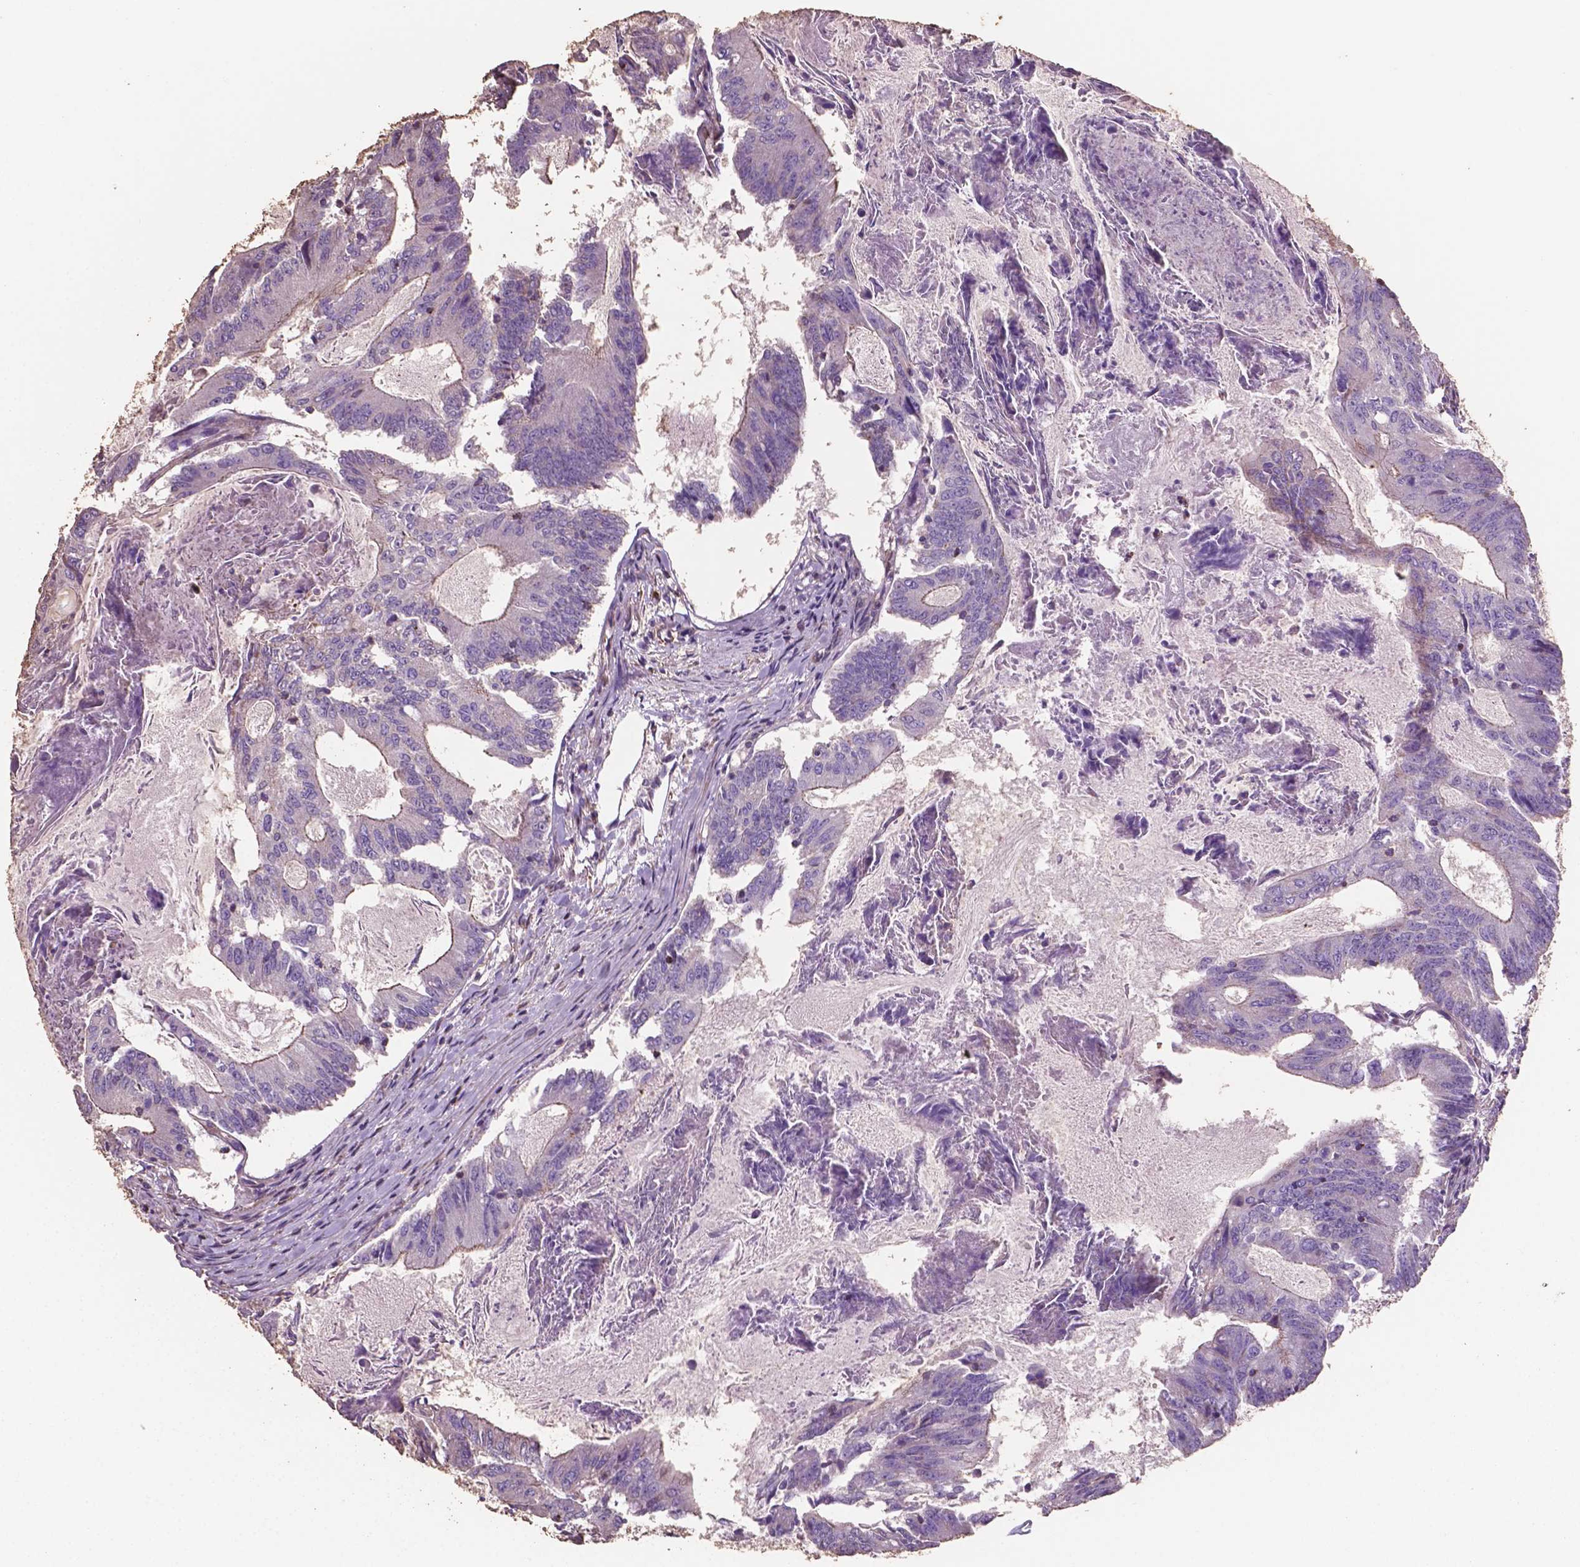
{"staining": {"intensity": "weak", "quantity": "<25%", "location": "cytoplasmic/membranous"}, "tissue": "colorectal cancer", "cell_type": "Tumor cells", "image_type": "cancer", "snomed": [{"axis": "morphology", "description": "Adenocarcinoma, NOS"}, {"axis": "topography", "description": "Colon"}], "caption": "An image of colorectal adenocarcinoma stained for a protein demonstrates no brown staining in tumor cells.", "gene": "COMMD4", "patient": {"sex": "female", "age": 70}}